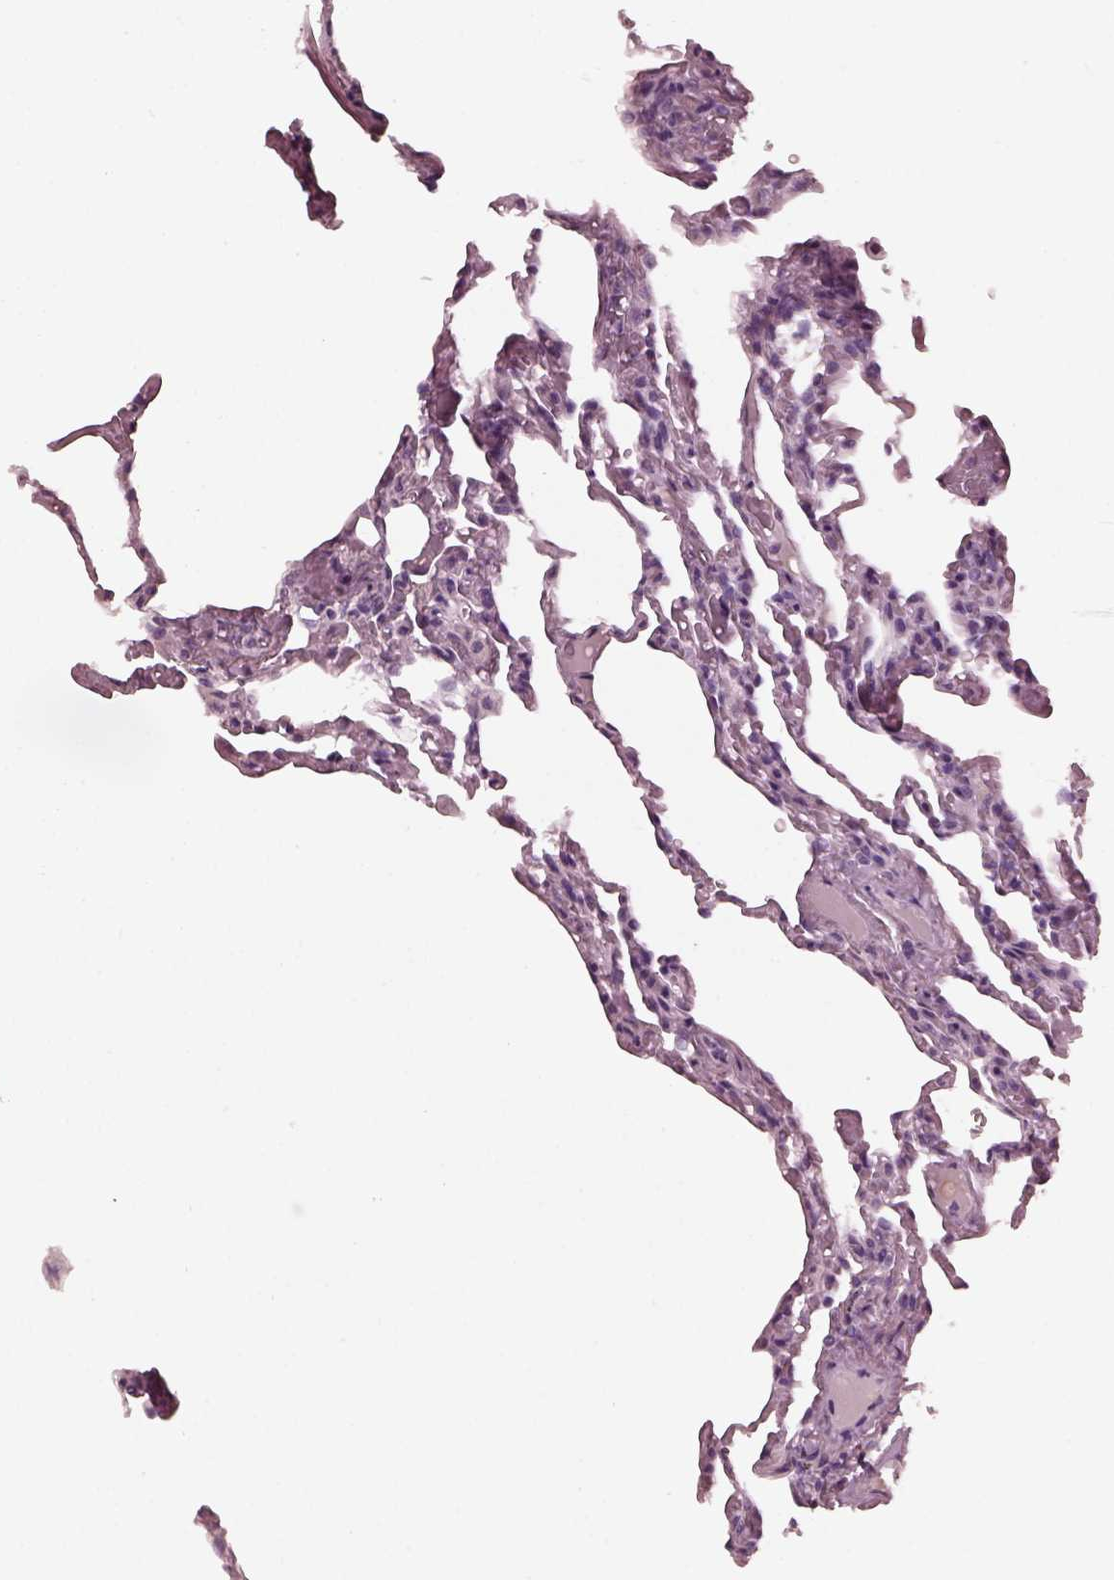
{"staining": {"intensity": "negative", "quantity": "none", "location": "none"}, "tissue": "lung", "cell_type": "Alveolar cells", "image_type": "normal", "snomed": [{"axis": "morphology", "description": "Normal tissue, NOS"}, {"axis": "topography", "description": "Lung"}], "caption": "Immunohistochemistry (IHC) of normal human lung shows no staining in alveolar cells.", "gene": "CGA", "patient": {"sex": "female", "age": 43}}